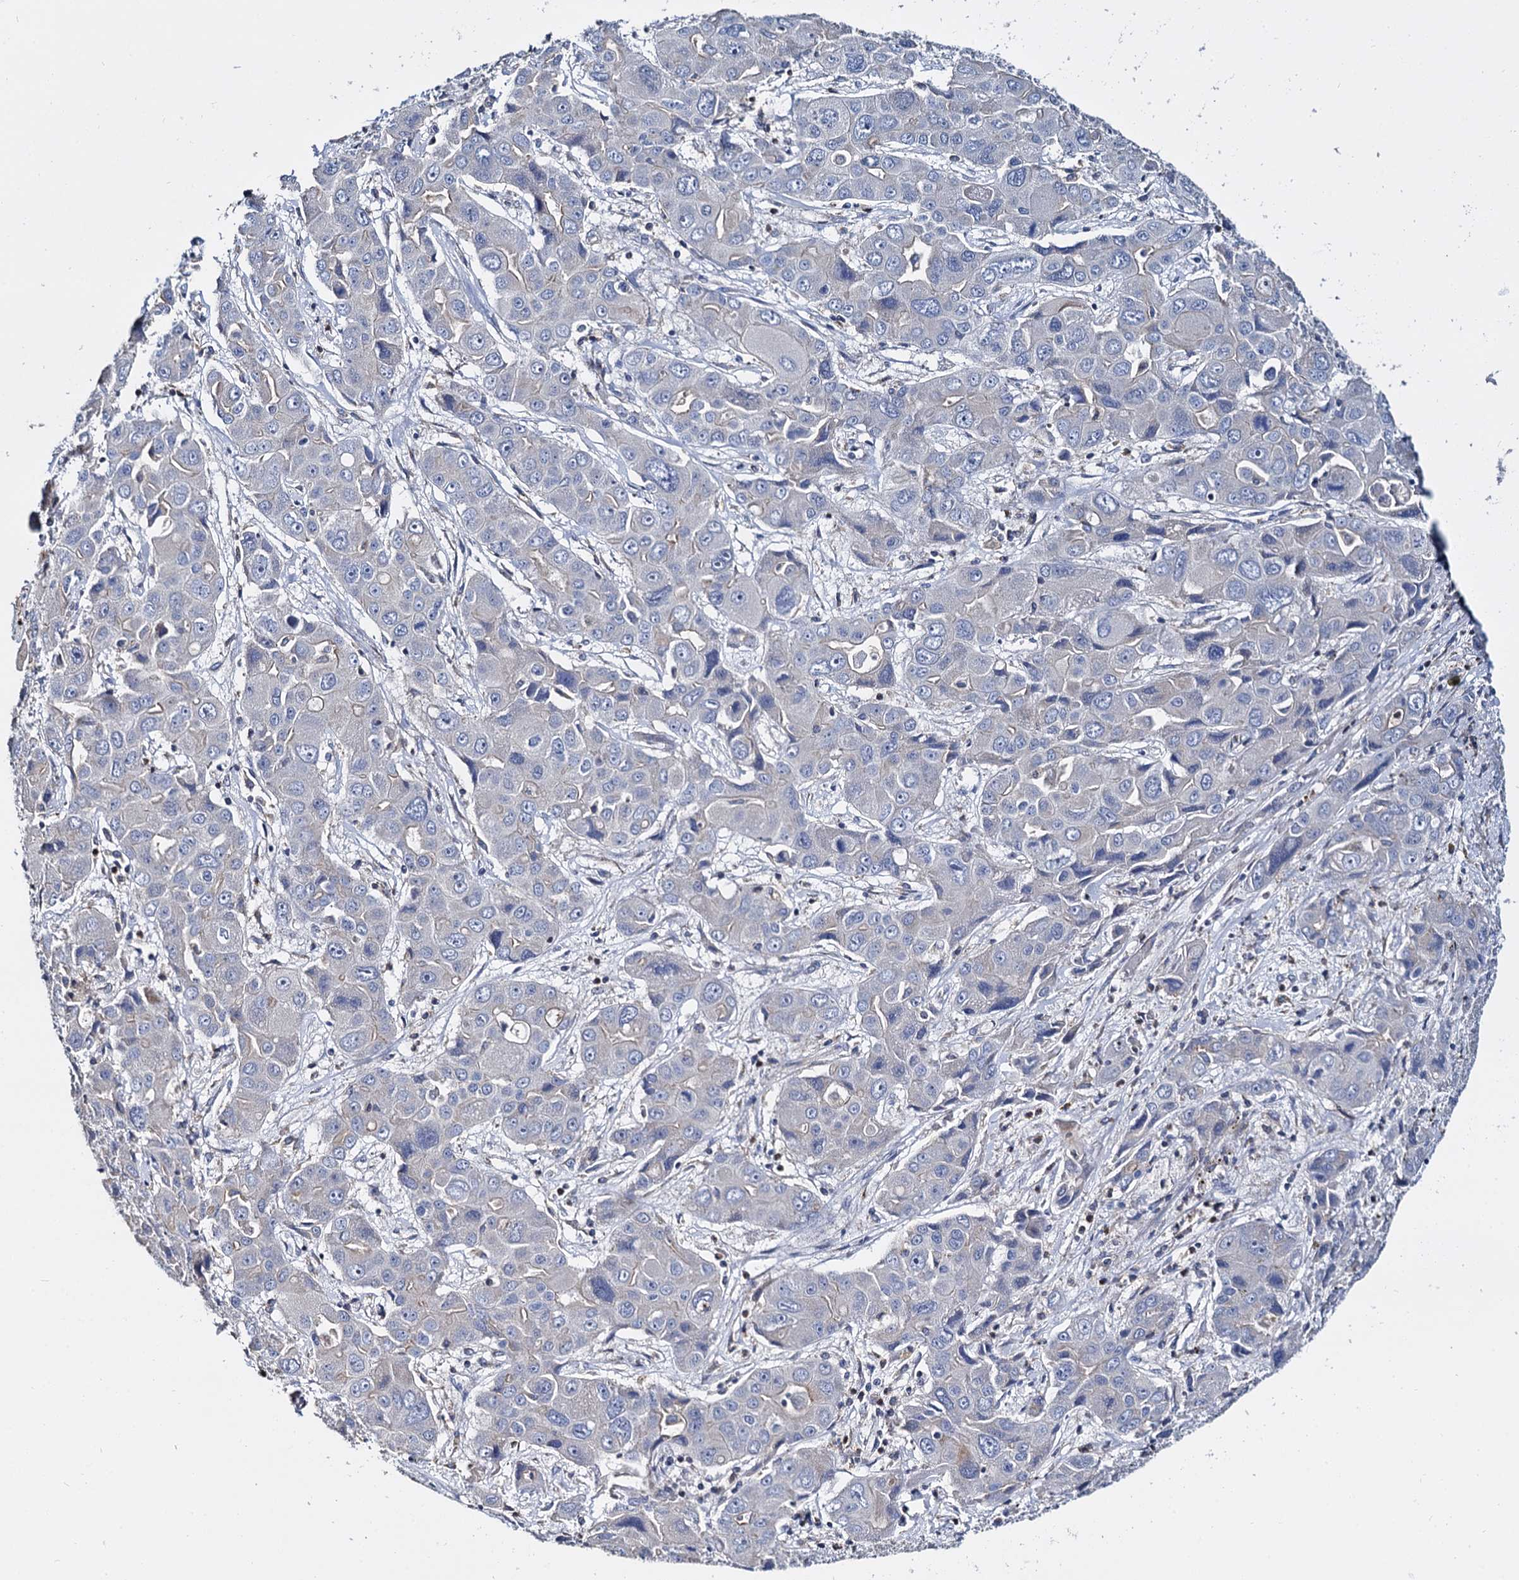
{"staining": {"intensity": "negative", "quantity": "none", "location": "none"}, "tissue": "liver cancer", "cell_type": "Tumor cells", "image_type": "cancer", "snomed": [{"axis": "morphology", "description": "Cholangiocarcinoma"}, {"axis": "topography", "description": "Liver"}], "caption": "There is no significant positivity in tumor cells of liver cancer (cholangiocarcinoma).", "gene": "ANKRD13A", "patient": {"sex": "male", "age": 67}}